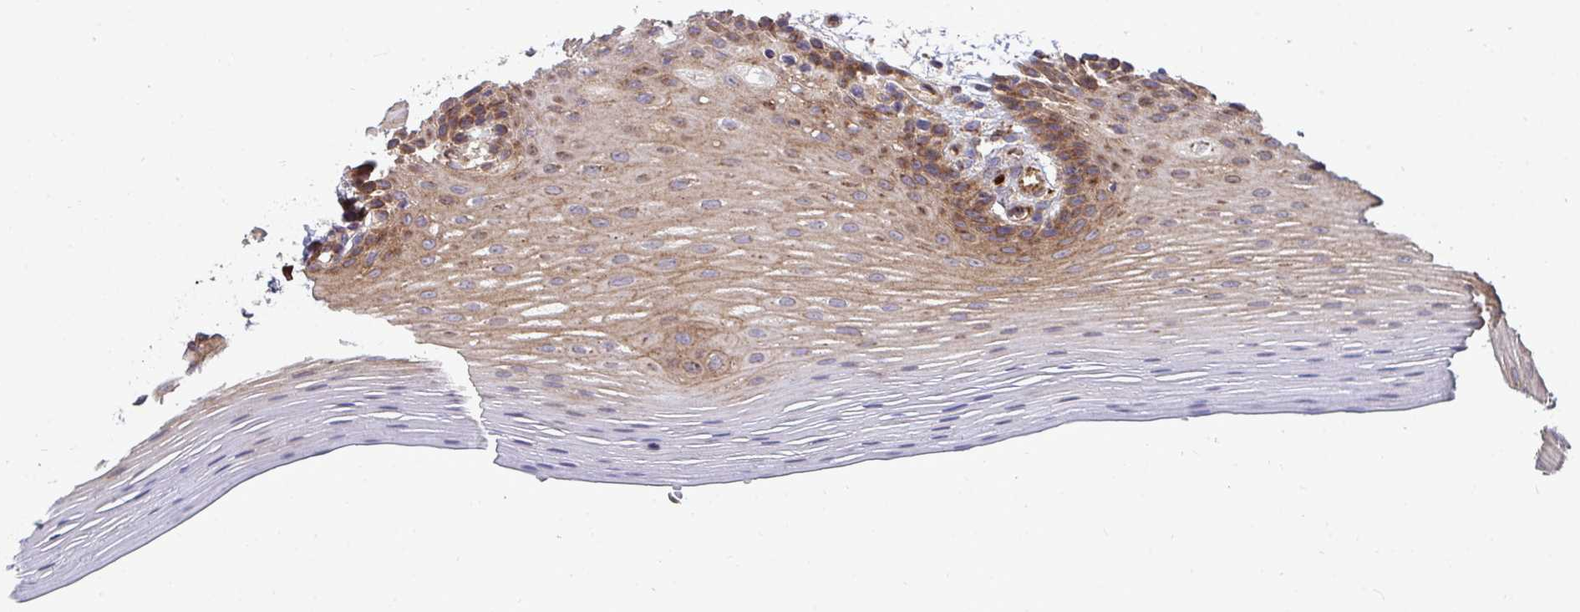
{"staining": {"intensity": "moderate", "quantity": ">75%", "location": "cytoplasmic/membranous"}, "tissue": "oral mucosa", "cell_type": "Squamous epithelial cells", "image_type": "normal", "snomed": [{"axis": "morphology", "description": "Normal tissue, NOS"}, {"axis": "topography", "description": "Oral tissue"}], "caption": "Protein staining reveals moderate cytoplasmic/membranous expression in about >75% of squamous epithelial cells in normal oral mucosa. The staining was performed using DAB (3,3'-diaminobenzidine) to visualize the protein expression in brown, while the nuclei were stained in blue with hematoxylin (Magnification: 20x).", "gene": "SH2D1B", "patient": {"sex": "female", "age": 81}}